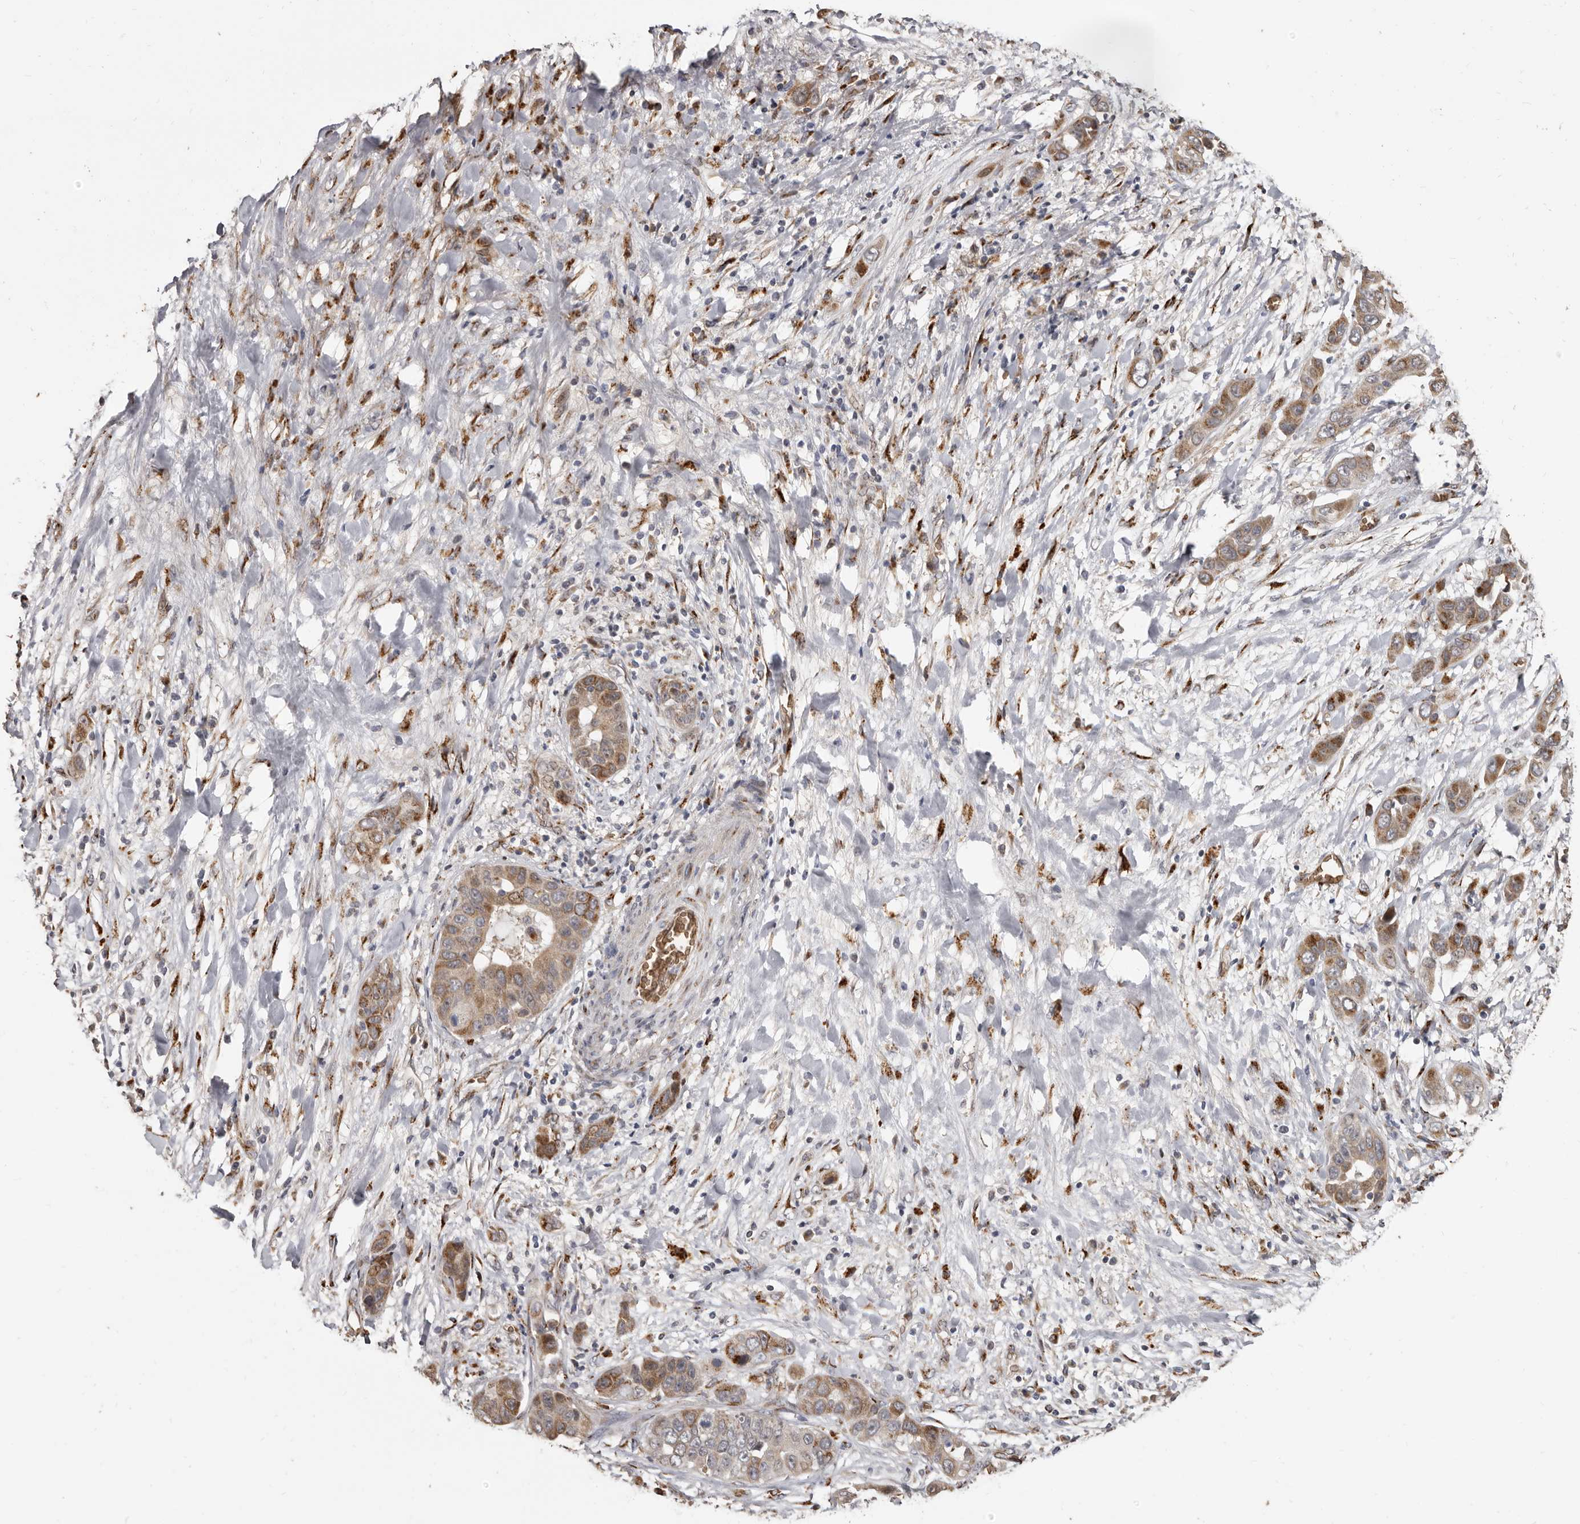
{"staining": {"intensity": "moderate", "quantity": ">75%", "location": "cytoplasmic/membranous"}, "tissue": "liver cancer", "cell_type": "Tumor cells", "image_type": "cancer", "snomed": [{"axis": "morphology", "description": "Cholangiocarcinoma"}, {"axis": "topography", "description": "Liver"}], "caption": "Brown immunohistochemical staining in human liver cancer reveals moderate cytoplasmic/membranous positivity in about >75% of tumor cells.", "gene": "ENTREP1", "patient": {"sex": "female", "age": 52}}